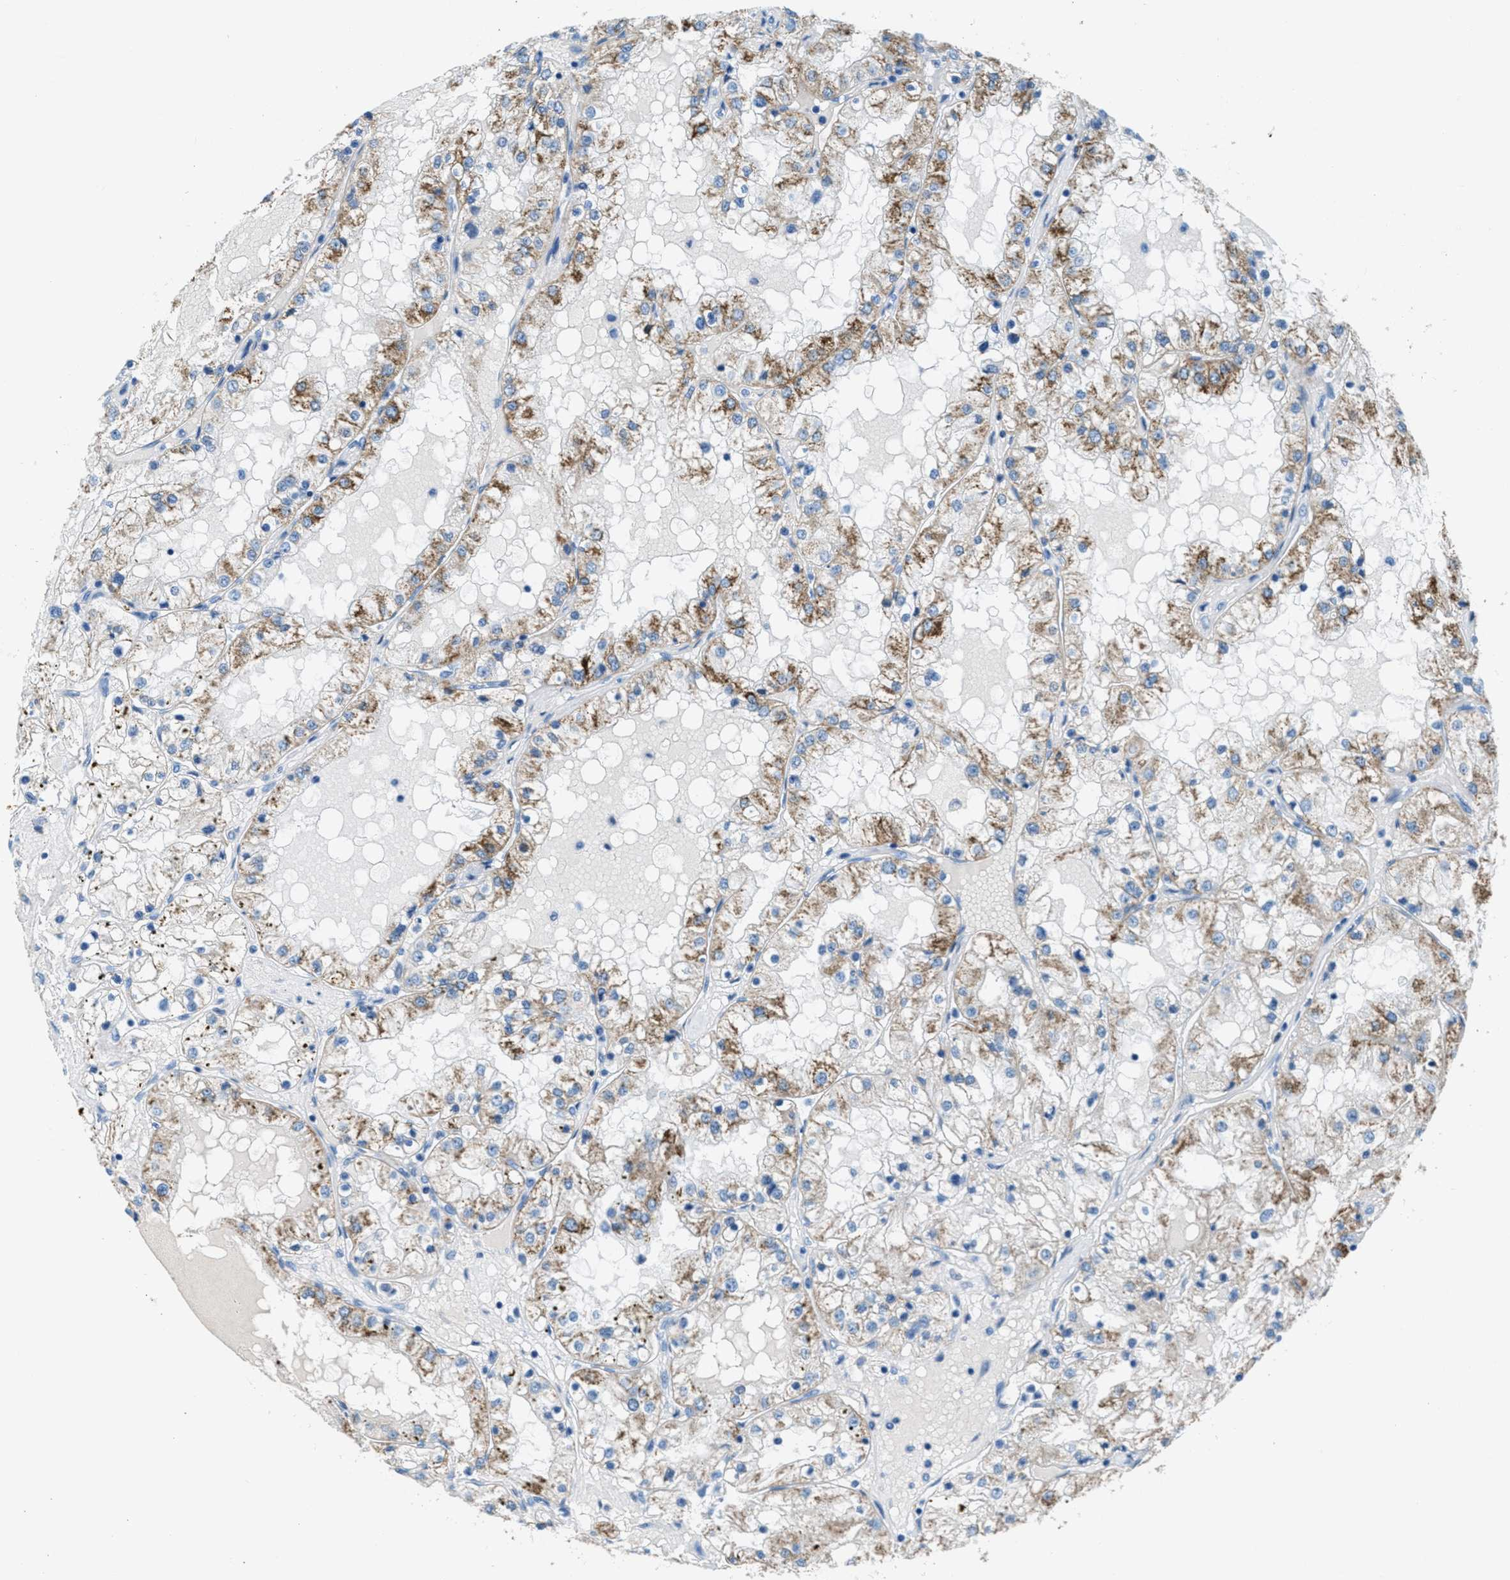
{"staining": {"intensity": "moderate", "quantity": ">75%", "location": "cytoplasmic/membranous"}, "tissue": "renal cancer", "cell_type": "Tumor cells", "image_type": "cancer", "snomed": [{"axis": "morphology", "description": "Adenocarcinoma, NOS"}, {"axis": "topography", "description": "Kidney"}], "caption": "Renal cancer (adenocarcinoma) stained with a brown dye displays moderate cytoplasmic/membranous positive positivity in about >75% of tumor cells.", "gene": "MGARP", "patient": {"sex": "male", "age": 68}}